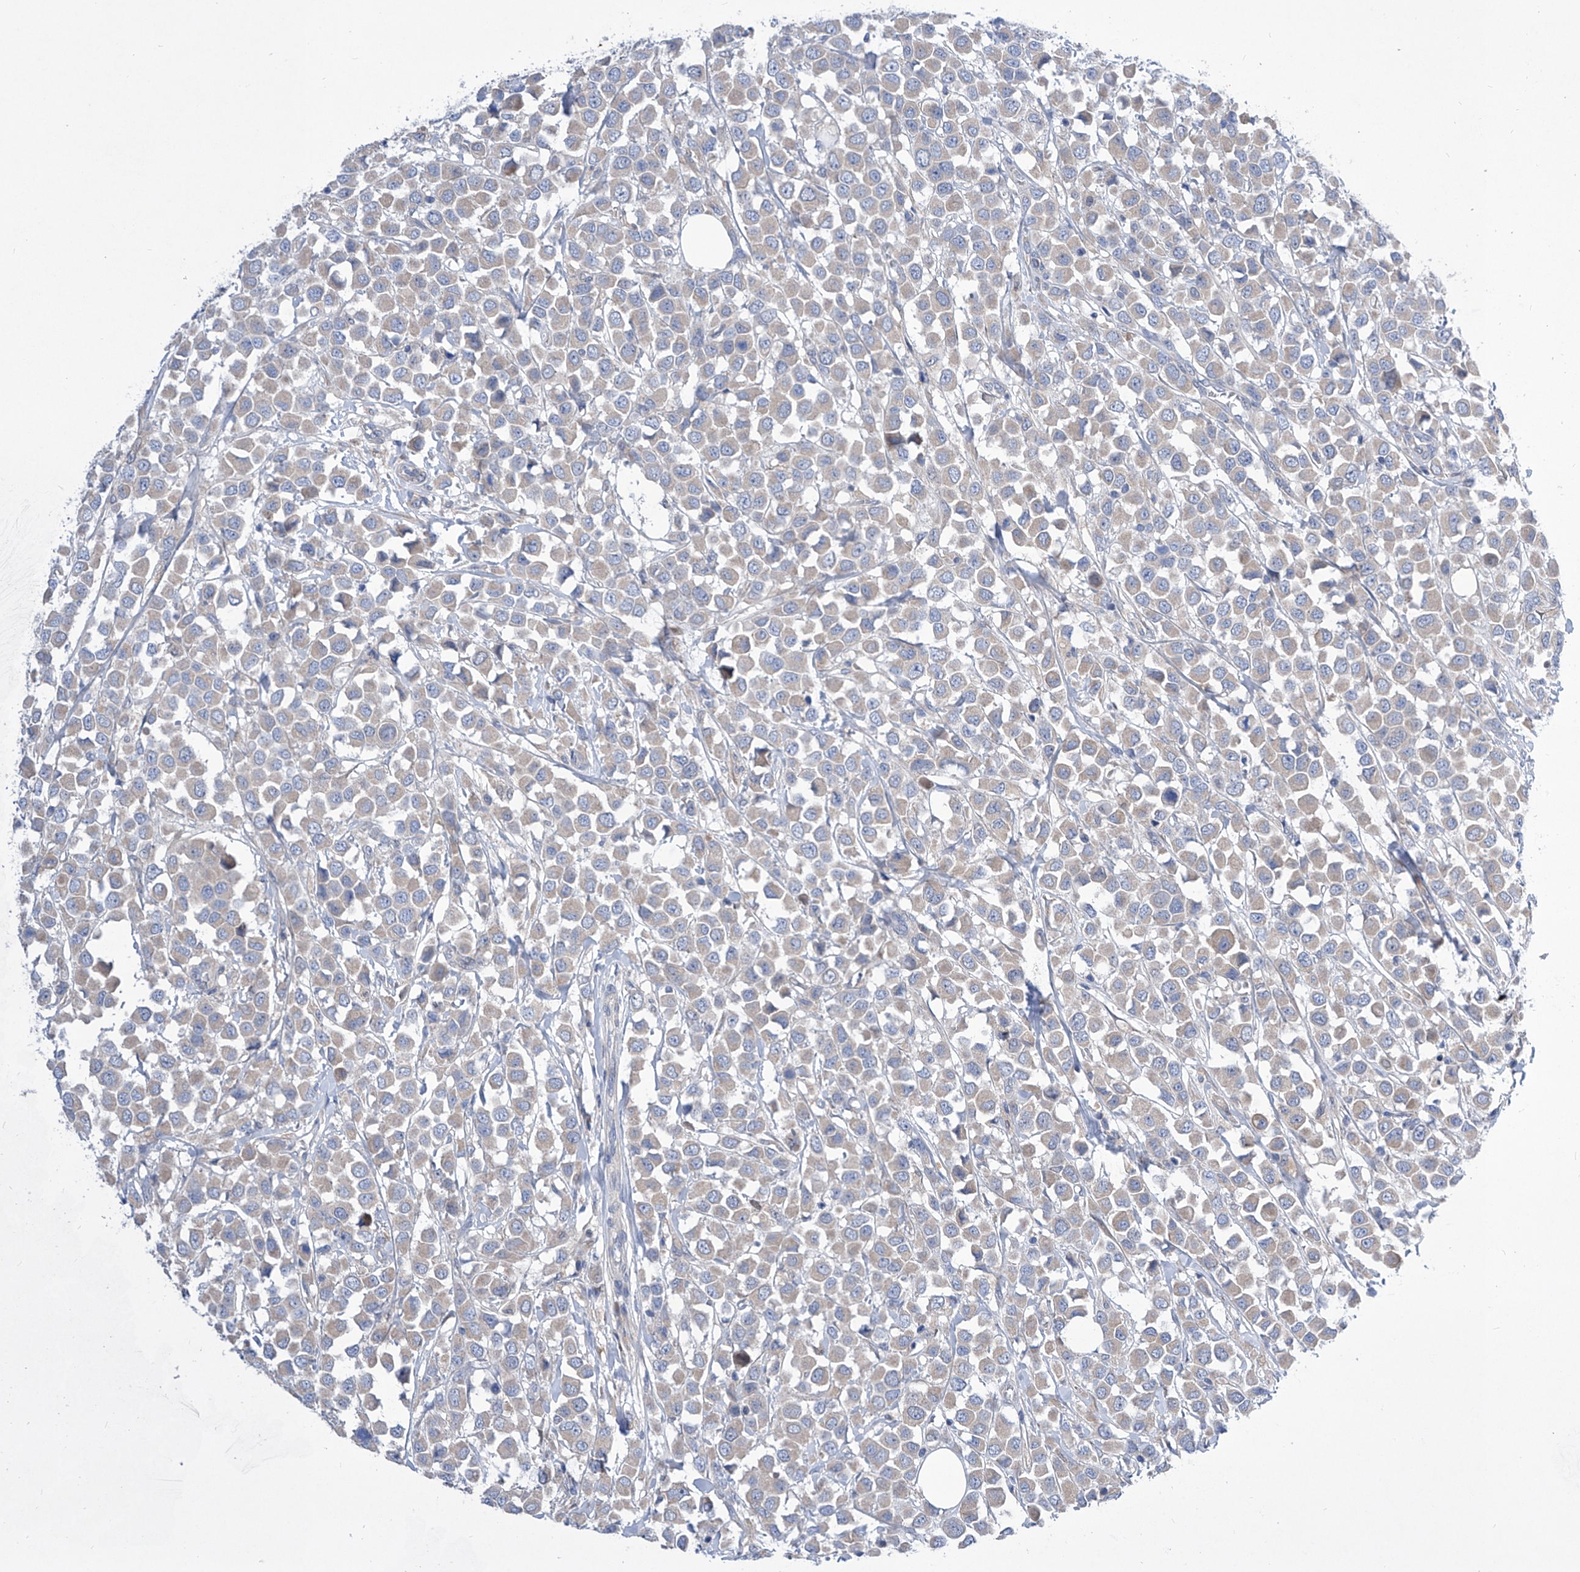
{"staining": {"intensity": "negative", "quantity": "none", "location": "none"}, "tissue": "breast cancer", "cell_type": "Tumor cells", "image_type": "cancer", "snomed": [{"axis": "morphology", "description": "Duct carcinoma"}, {"axis": "topography", "description": "Breast"}], "caption": "A high-resolution photomicrograph shows immunohistochemistry (IHC) staining of breast invasive ductal carcinoma, which shows no significant staining in tumor cells. (Brightfield microscopy of DAB (3,3'-diaminobenzidine) immunohistochemistry at high magnification).", "gene": "SRBD1", "patient": {"sex": "female", "age": 61}}